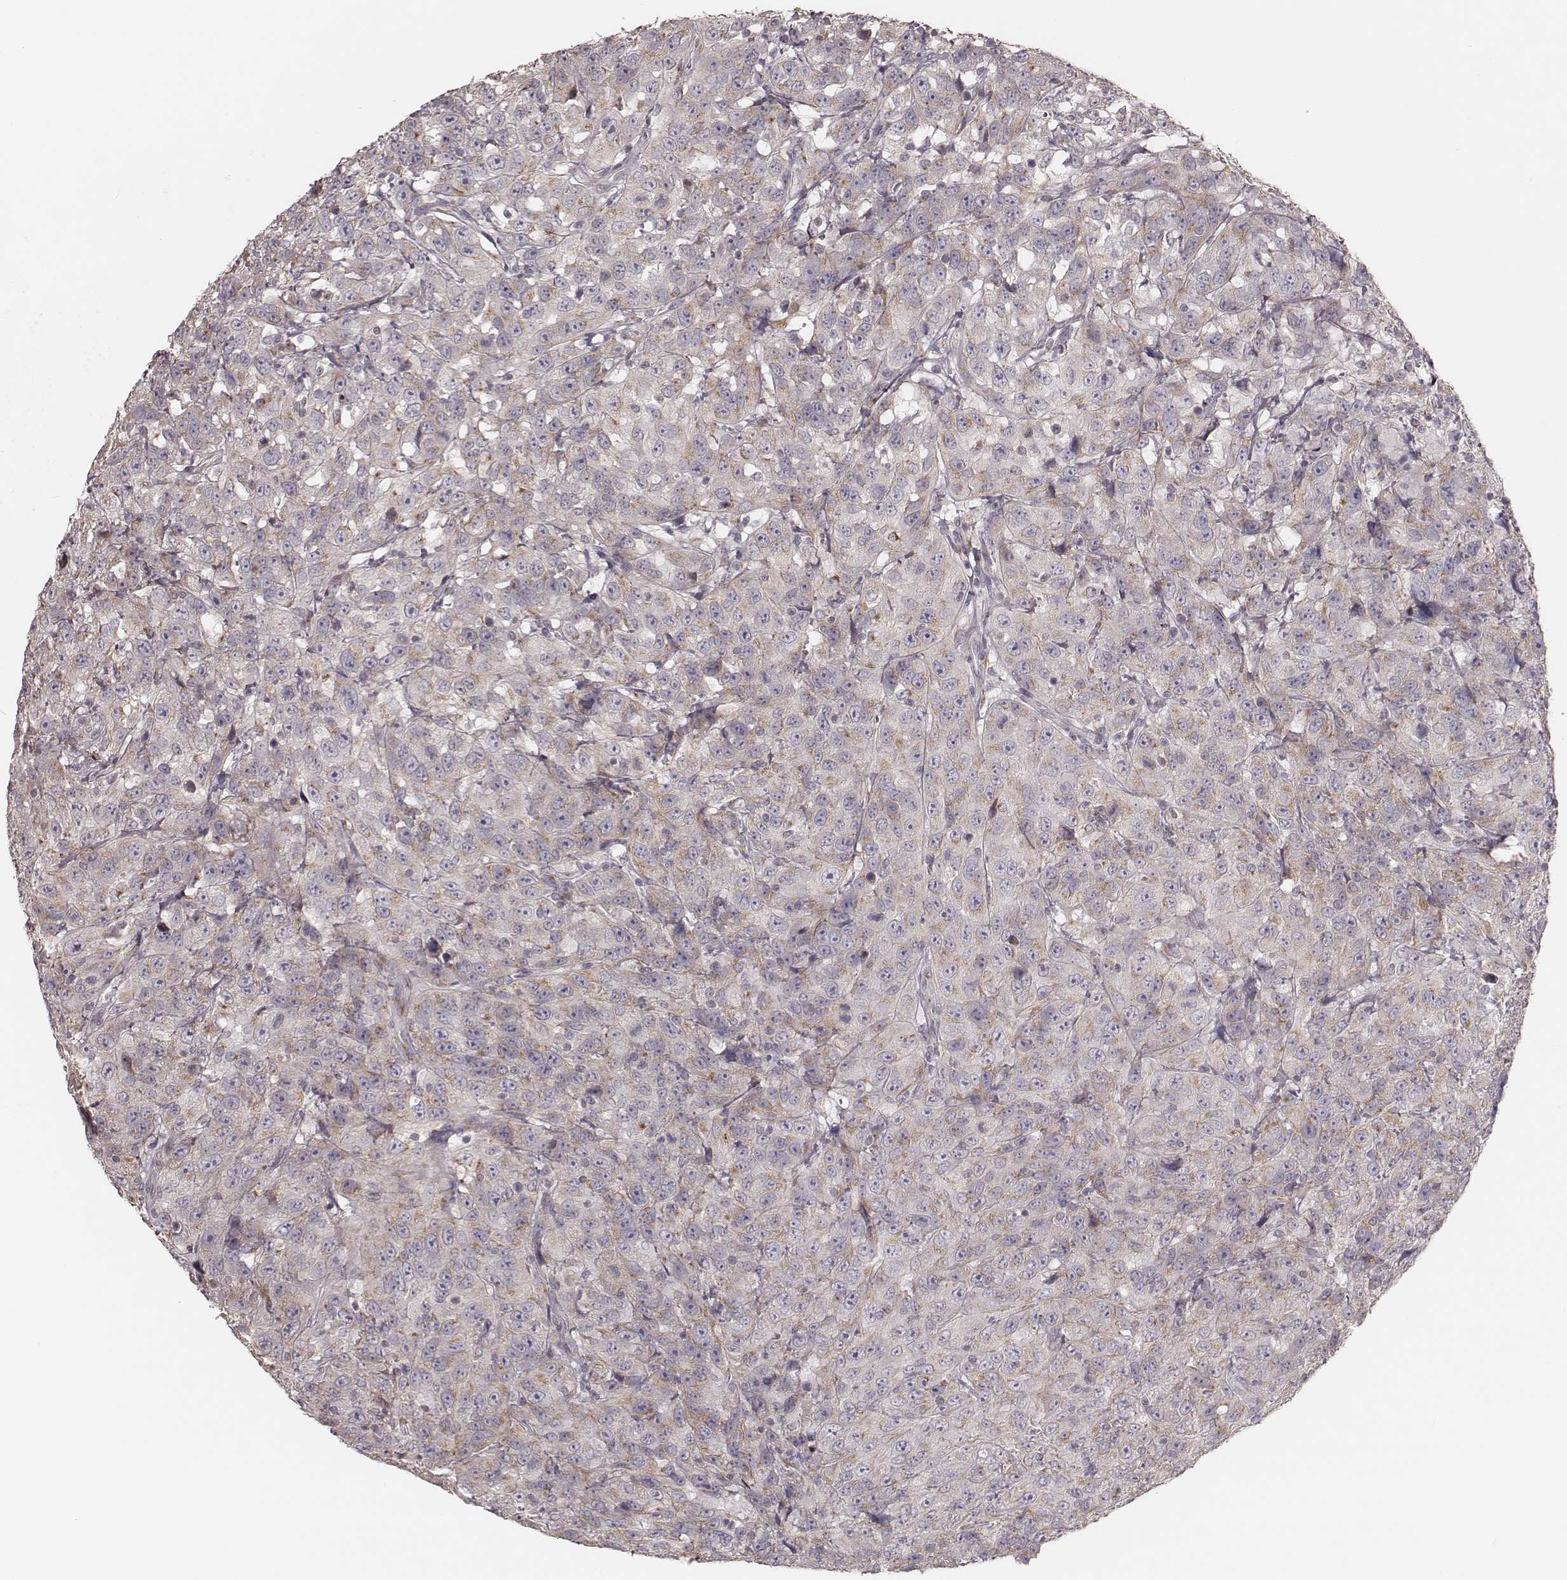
{"staining": {"intensity": "weak", "quantity": ">75%", "location": "cytoplasmic/membranous"}, "tissue": "urothelial cancer", "cell_type": "Tumor cells", "image_type": "cancer", "snomed": [{"axis": "morphology", "description": "Urothelial carcinoma, NOS"}, {"axis": "morphology", "description": "Urothelial carcinoma, High grade"}, {"axis": "topography", "description": "Urinary bladder"}], "caption": "Human urothelial cancer stained with a brown dye reveals weak cytoplasmic/membranous positive staining in about >75% of tumor cells.", "gene": "ABCA7", "patient": {"sex": "female", "age": 73}}